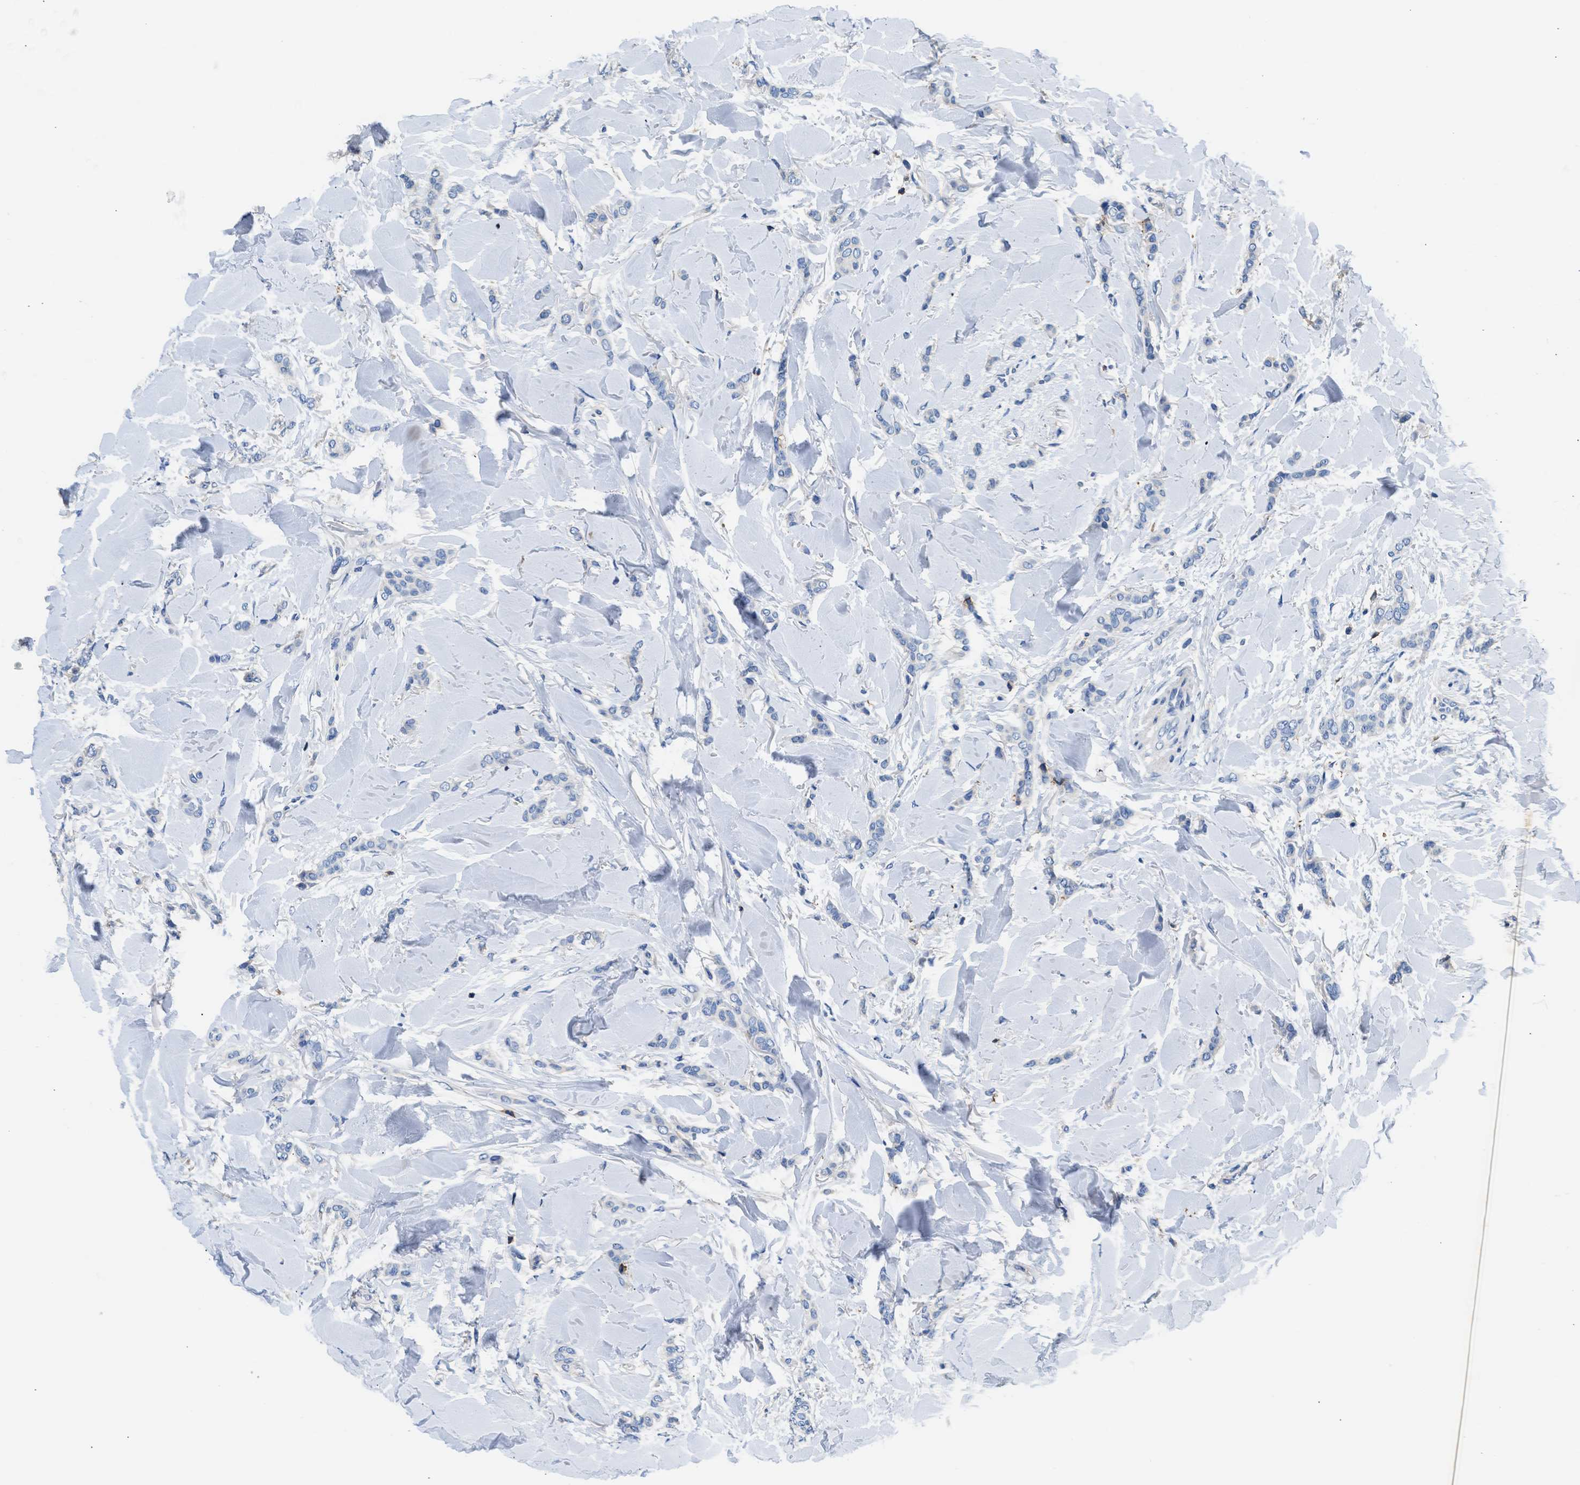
{"staining": {"intensity": "negative", "quantity": "none", "location": "none"}, "tissue": "breast cancer", "cell_type": "Tumor cells", "image_type": "cancer", "snomed": [{"axis": "morphology", "description": "Lobular carcinoma"}, {"axis": "topography", "description": "Skin"}, {"axis": "topography", "description": "Breast"}], "caption": "Protein analysis of breast lobular carcinoma demonstrates no significant staining in tumor cells.", "gene": "KCNQ4", "patient": {"sex": "female", "age": 46}}